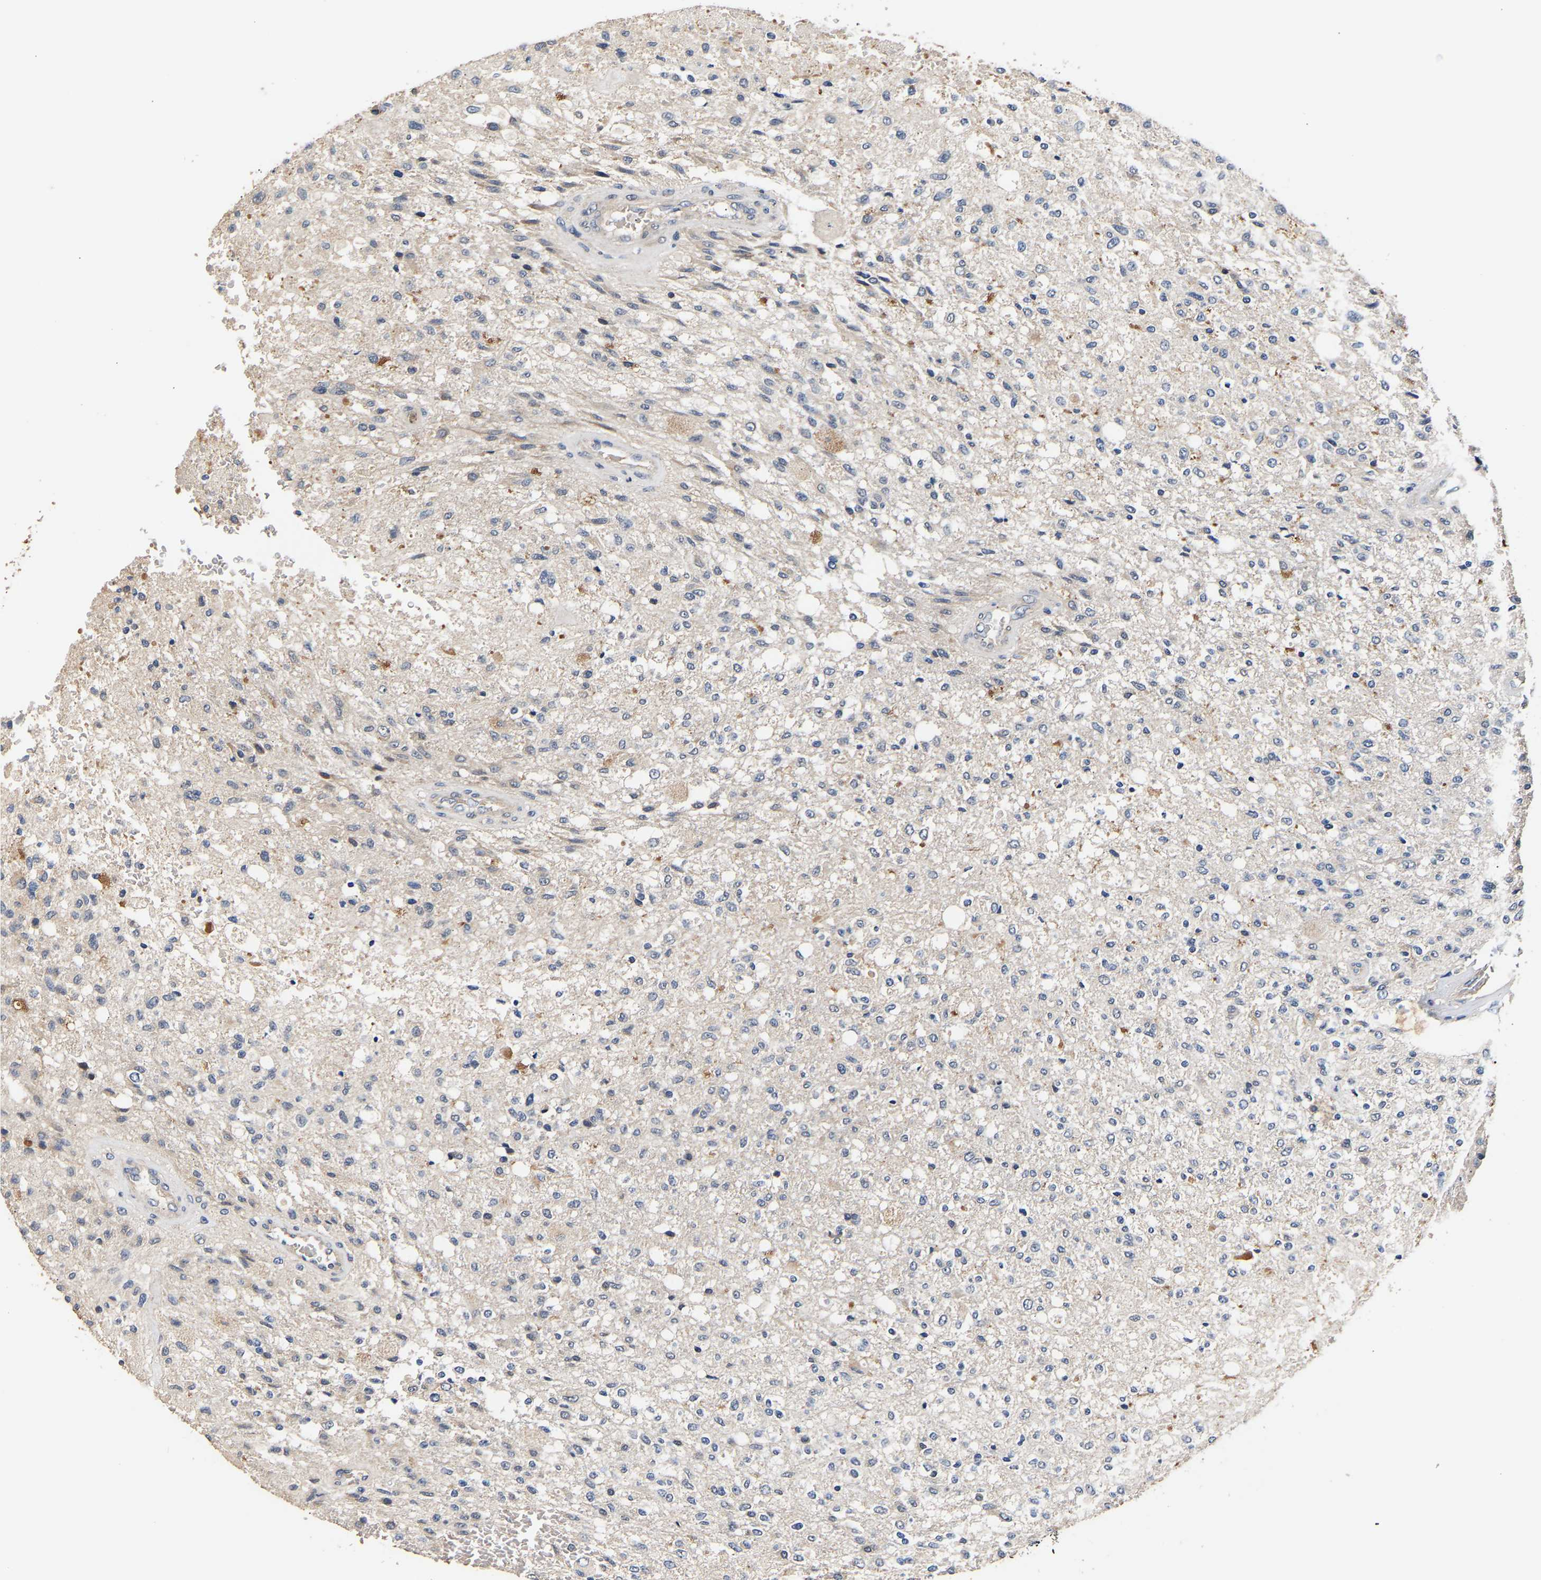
{"staining": {"intensity": "negative", "quantity": "none", "location": "none"}, "tissue": "glioma", "cell_type": "Tumor cells", "image_type": "cancer", "snomed": [{"axis": "morphology", "description": "Normal tissue, NOS"}, {"axis": "morphology", "description": "Glioma, malignant, High grade"}, {"axis": "topography", "description": "Cerebral cortex"}], "caption": "Tumor cells are negative for protein expression in human glioma.", "gene": "LRBA", "patient": {"sex": "male", "age": 77}}